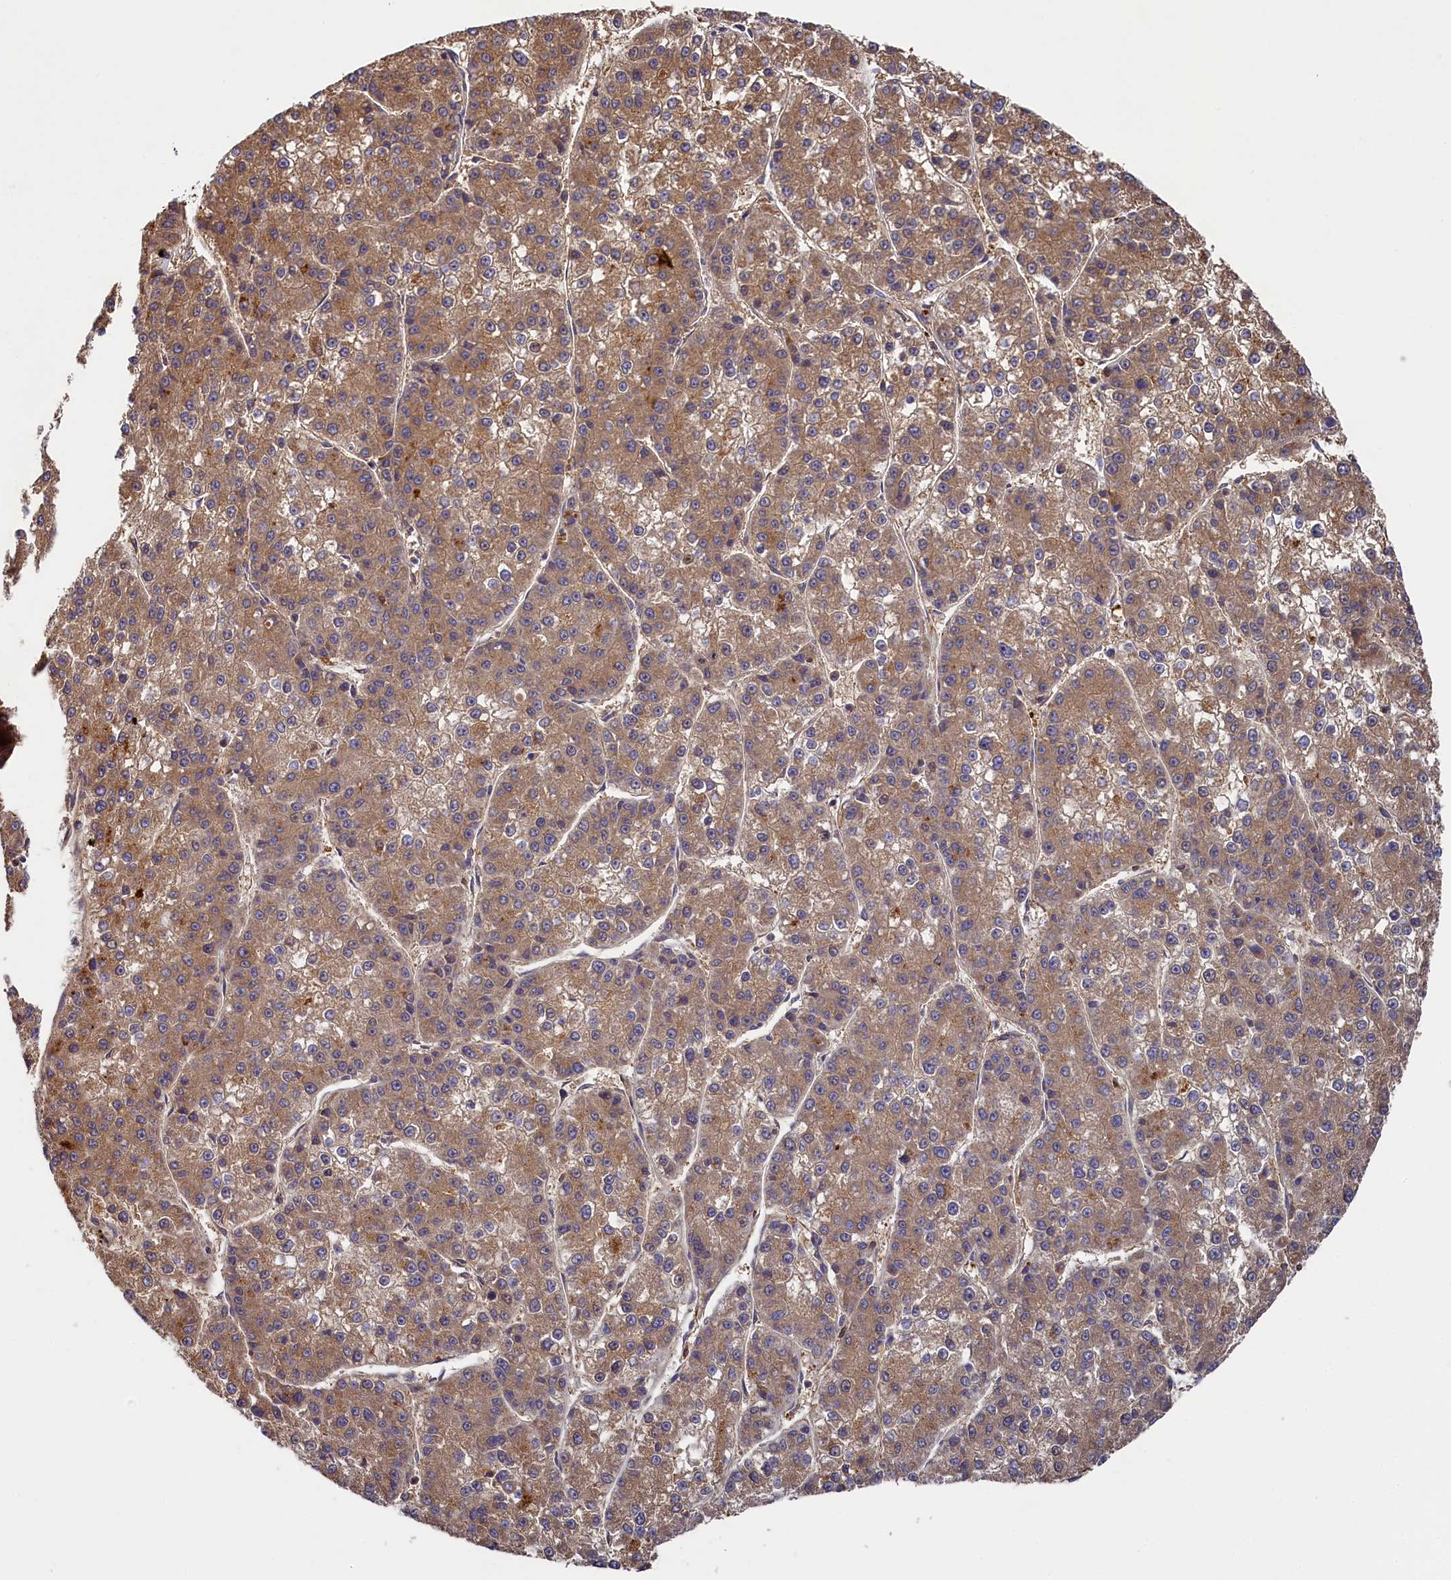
{"staining": {"intensity": "moderate", "quantity": ">75%", "location": "cytoplasmic/membranous"}, "tissue": "liver cancer", "cell_type": "Tumor cells", "image_type": "cancer", "snomed": [{"axis": "morphology", "description": "Carcinoma, Hepatocellular, NOS"}, {"axis": "topography", "description": "Liver"}], "caption": "A brown stain shows moderate cytoplasmic/membranous staining of a protein in liver cancer tumor cells.", "gene": "SEC31B", "patient": {"sex": "female", "age": 73}}